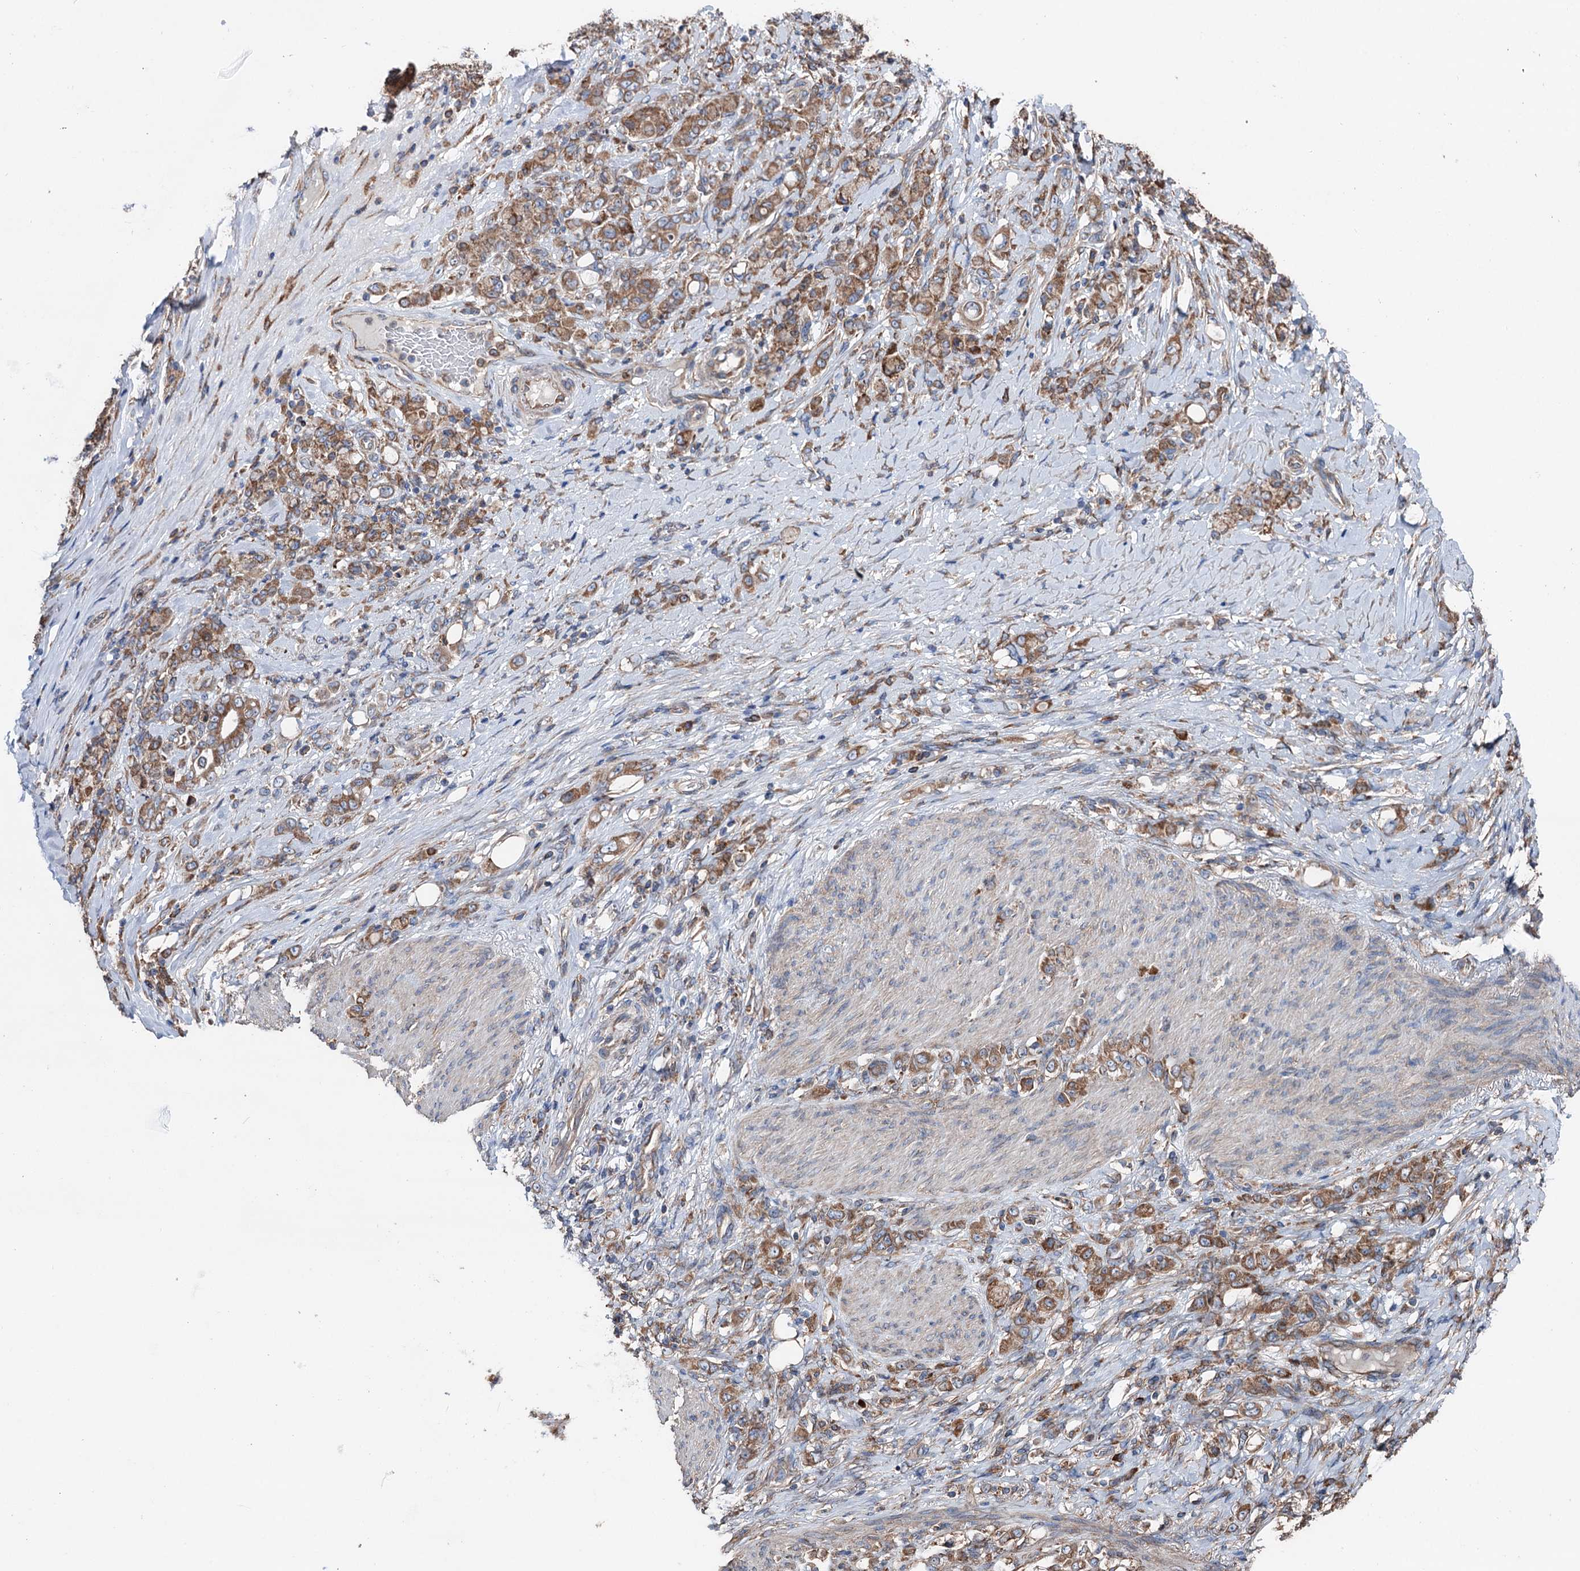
{"staining": {"intensity": "moderate", "quantity": ">75%", "location": "cytoplasmic/membranous"}, "tissue": "stomach cancer", "cell_type": "Tumor cells", "image_type": "cancer", "snomed": [{"axis": "morphology", "description": "Adenocarcinoma, NOS"}, {"axis": "topography", "description": "Stomach"}], "caption": "Approximately >75% of tumor cells in stomach adenocarcinoma exhibit moderate cytoplasmic/membranous protein positivity as visualized by brown immunohistochemical staining.", "gene": "ERP29", "patient": {"sex": "female", "age": 79}}